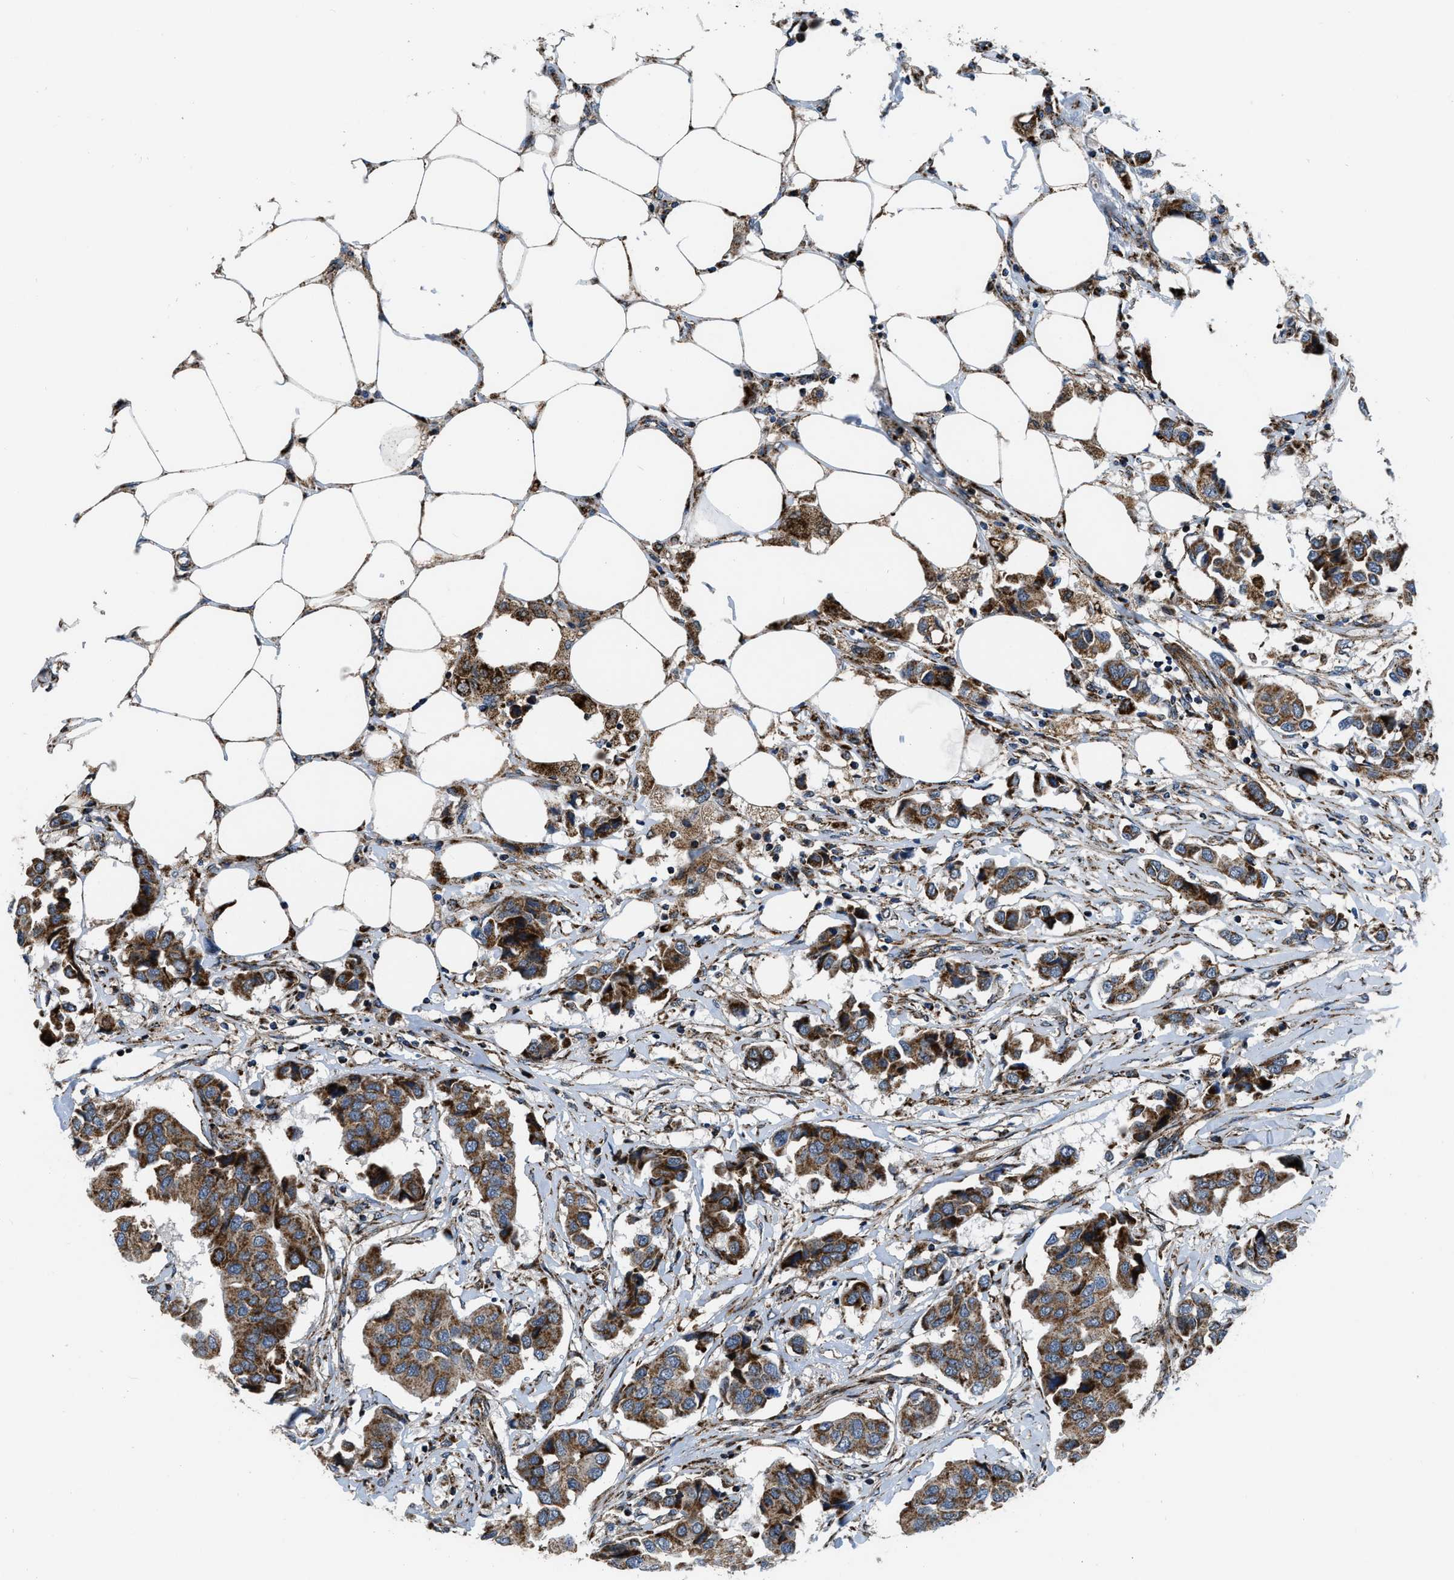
{"staining": {"intensity": "moderate", "quantity": ">75%", "location": "cytoplasmic/membranous"}, "tissue": "breast cancer", "cell_type": "Tumor cells", "image_type": "cancer", "snomed": [{"axis": "morphology", "description": "Duct carcinoma"}, {"axis": "topography", "description": "Breast"}], "caption": "Breast cancer (infiltrating ductal carcinoma) stained with a protein marker exhibits moderate staining in tumor cells.", "gene": "GSDME", "patient": {"sex": "female", "age": 80}}